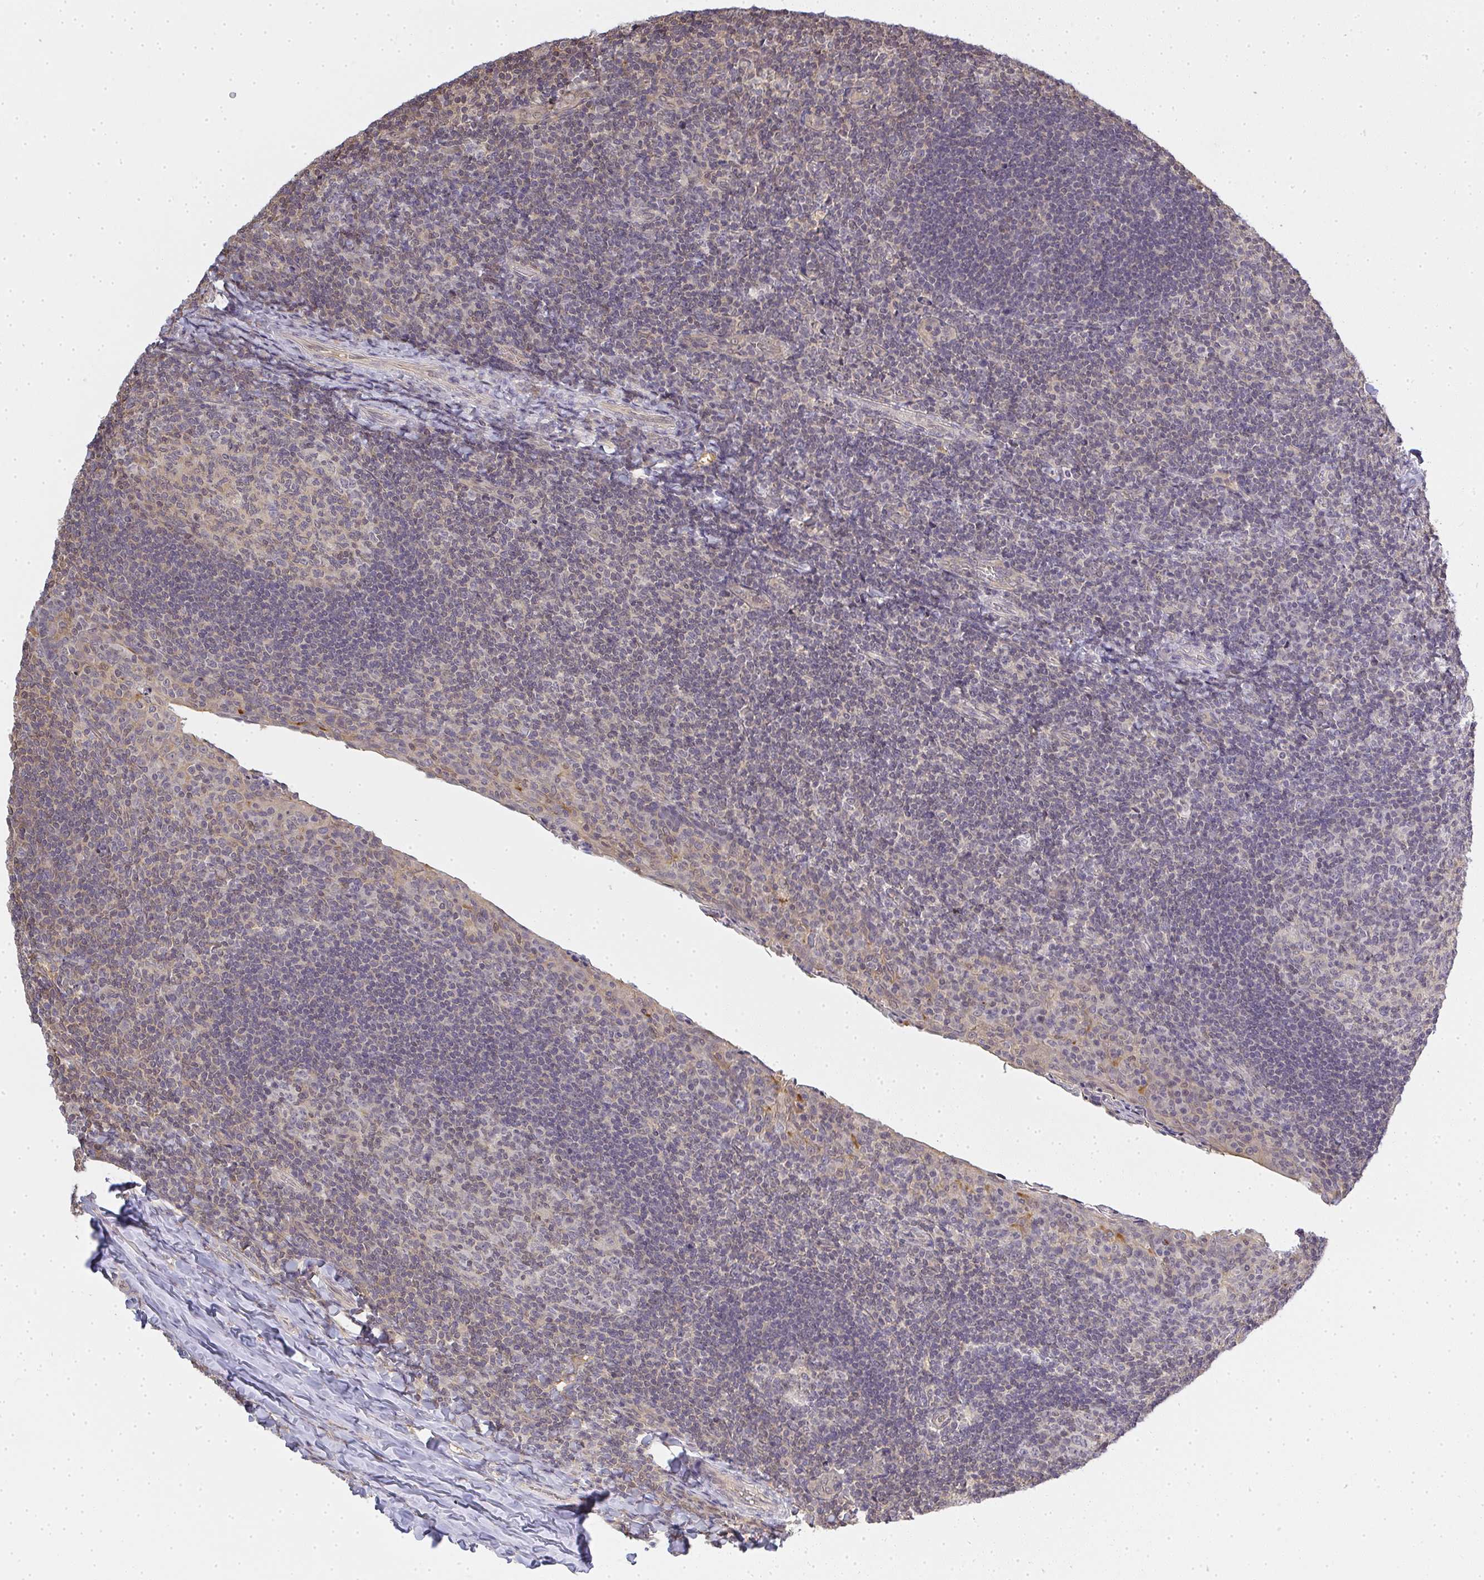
{"staining": {"intensity": "weak", "quantity": "<25%", "location": "cytoplasmic/membranous"}, "tissue": "tonsil", "cell_type": "Germinal center cells", "image_type": "normal", "snomed": [{"axis": "morphology", "description": "Normal tissue, NOS"}, {"axis": "topography", "description": "Tonsil"}], "caption": "Germinal center cells are negative for protein expression in normal human tonsil. (DAB (3,3'-diaminobenzidine) immunohistochemistry (IHC) visualized using brightfield microscopy, high magnification).", "gene": "GSDMB", "patient": {"sex": "male", "age": 17}}